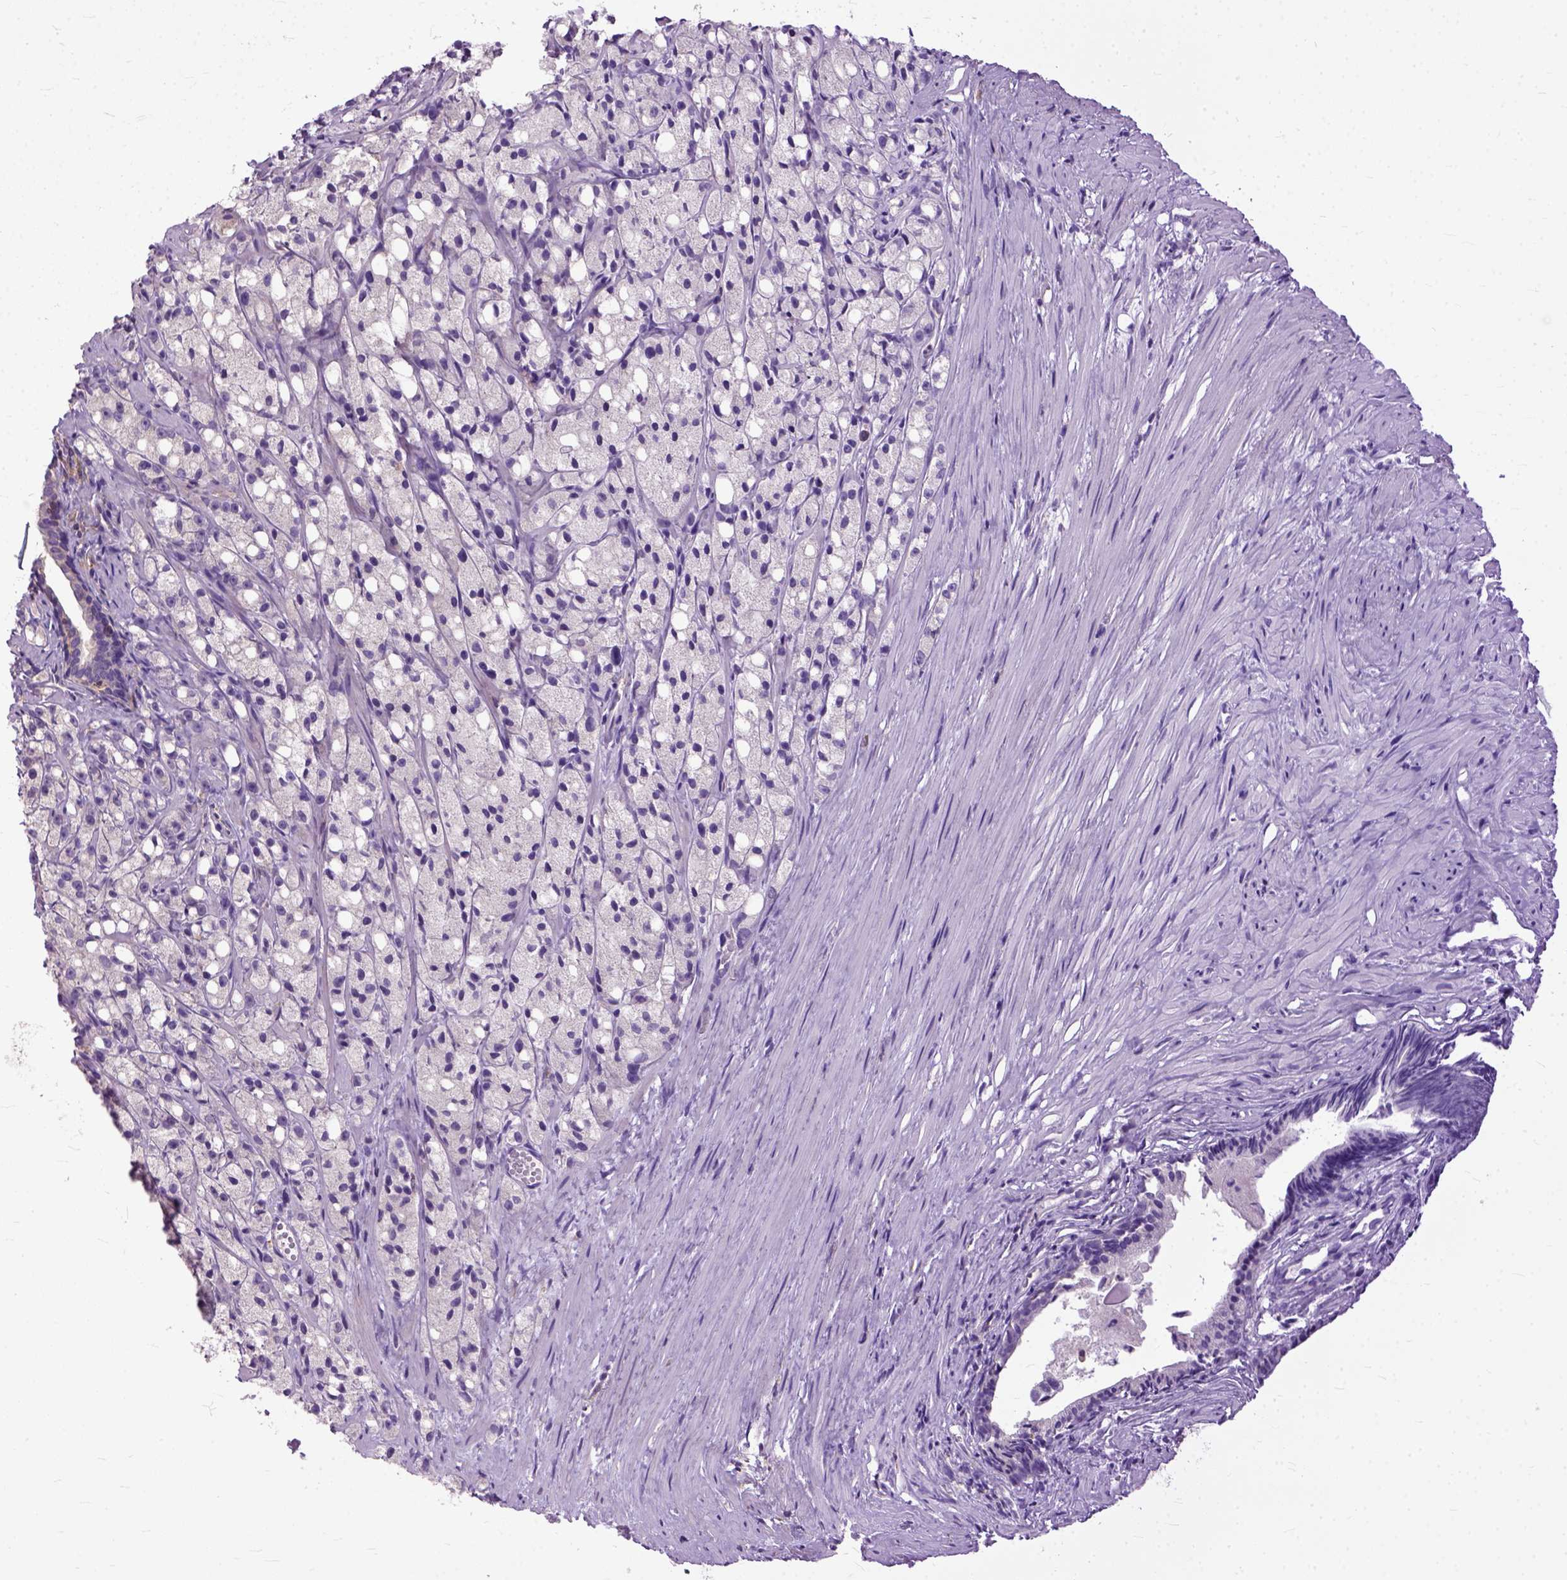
{"staining": {"intensity": "negative", "quantity": "none", "location": "none"}, "tissue": "prostate cancer", "cell_type": "Tumor cells", "image_type": "cancer", "snomed": [{"axis": "morphology", "description": "Adenocarcinoma, High grade"}, {"axis": "topography", "description": "Prostate"}], "caption": "This is a micrograph of immunohistochemistry (IHC) staining of prostate high-grade adenocarcinoma, which shows no staining in tumor cells.", "gene": "NAMPT", "patient": {"sex": "male", "age": 75}}